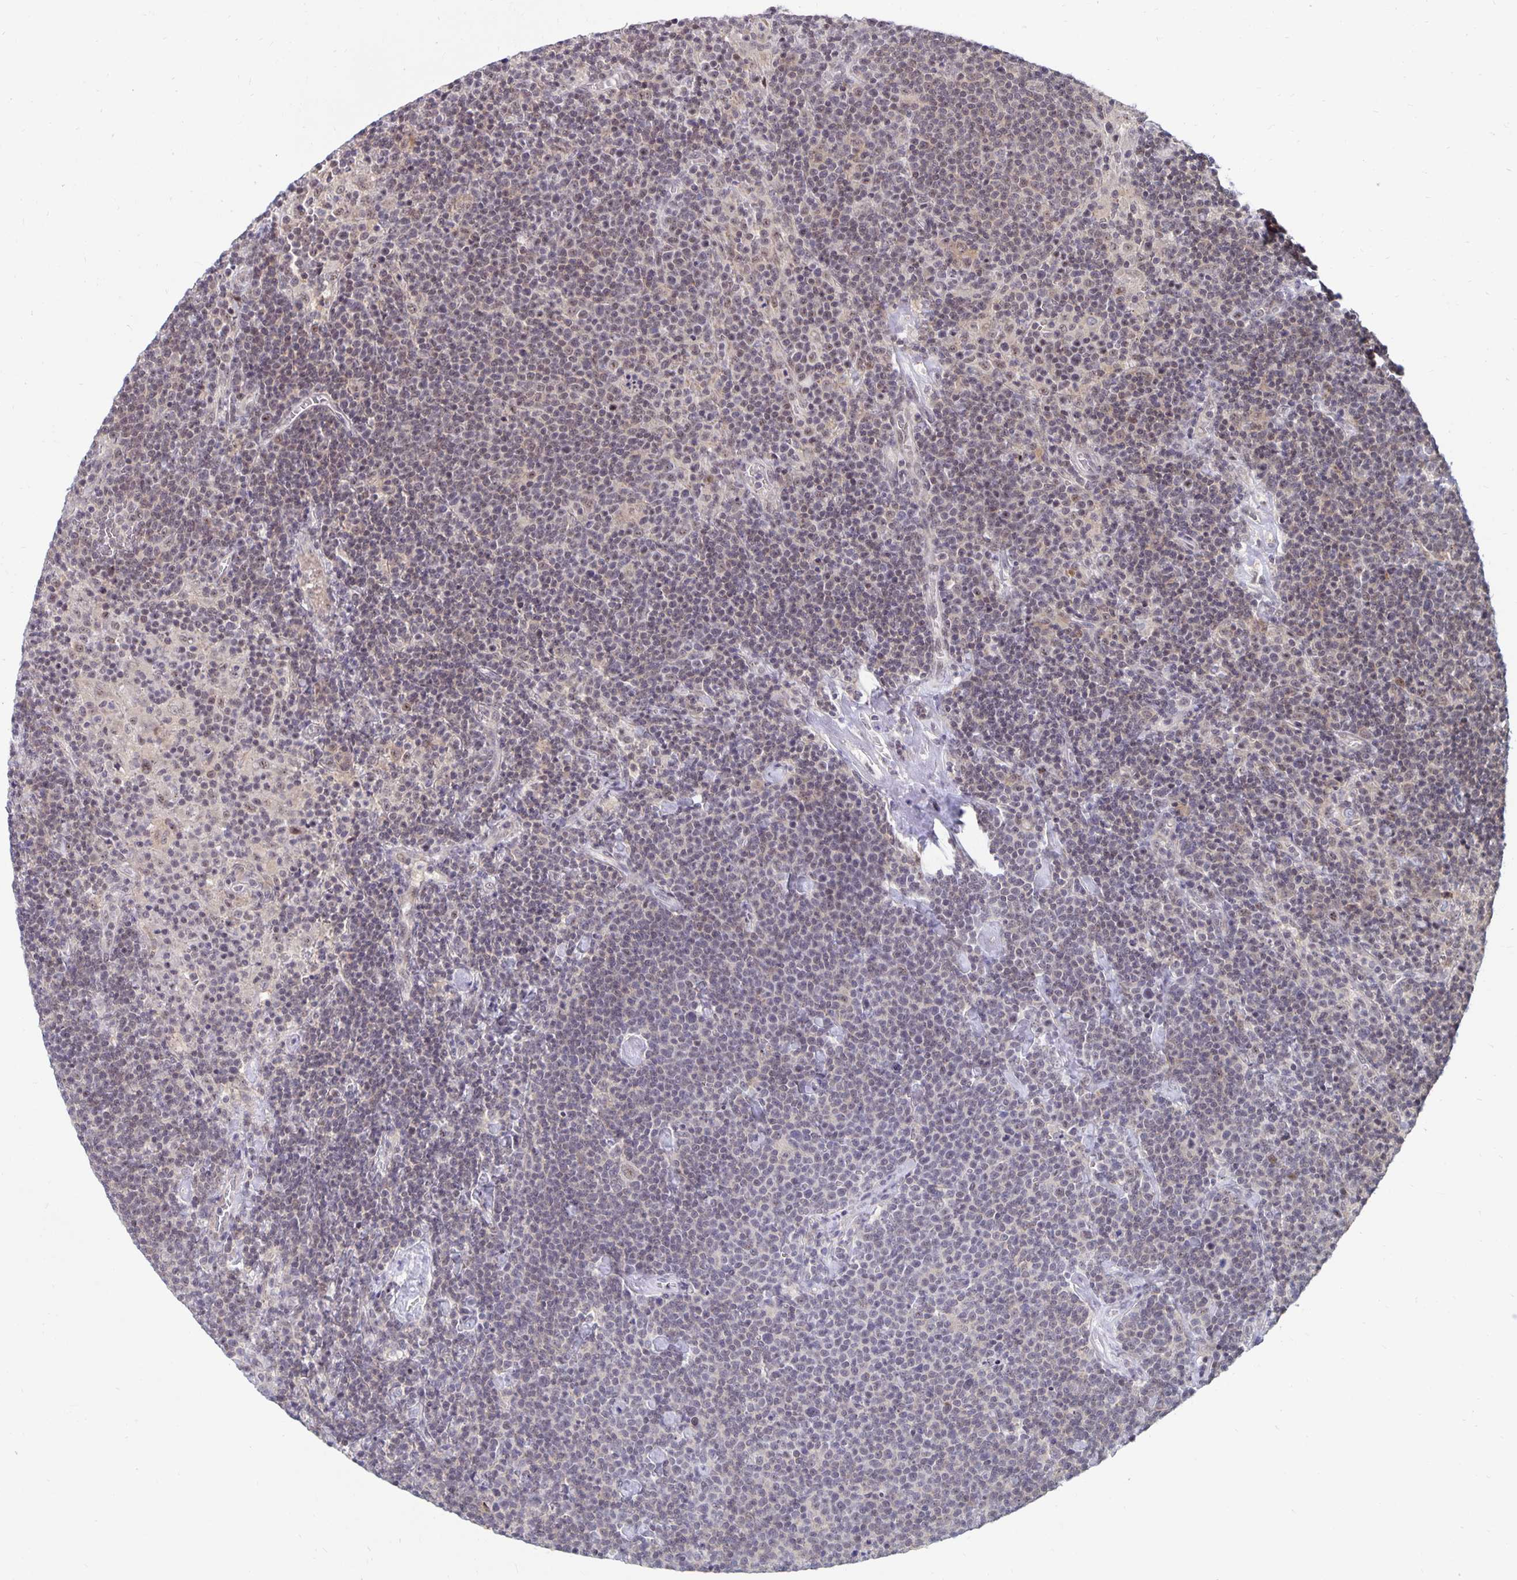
{"staining": {"intensity": "weak", "quantity": "<25%", "location": "nuclear"}, "tissue": "lymphoma", "cell_type": "Tumor cells", "image_type": "cancer", "snomed": [{"axis": "morphology", "description": "Malignant lymphoma, non-Hodgkin's type, High grade"}, {"axis": "topography", "description": "Lymph node"}], "caption": "High power microscopy image of an IHC micrograph of high-grade malignant lymphoma, non-Hodgkin's type, revealing no significant positivity in tumor cells.", "gene": "EXOC6B", "patient": {"sex": "male", "age": 61}}